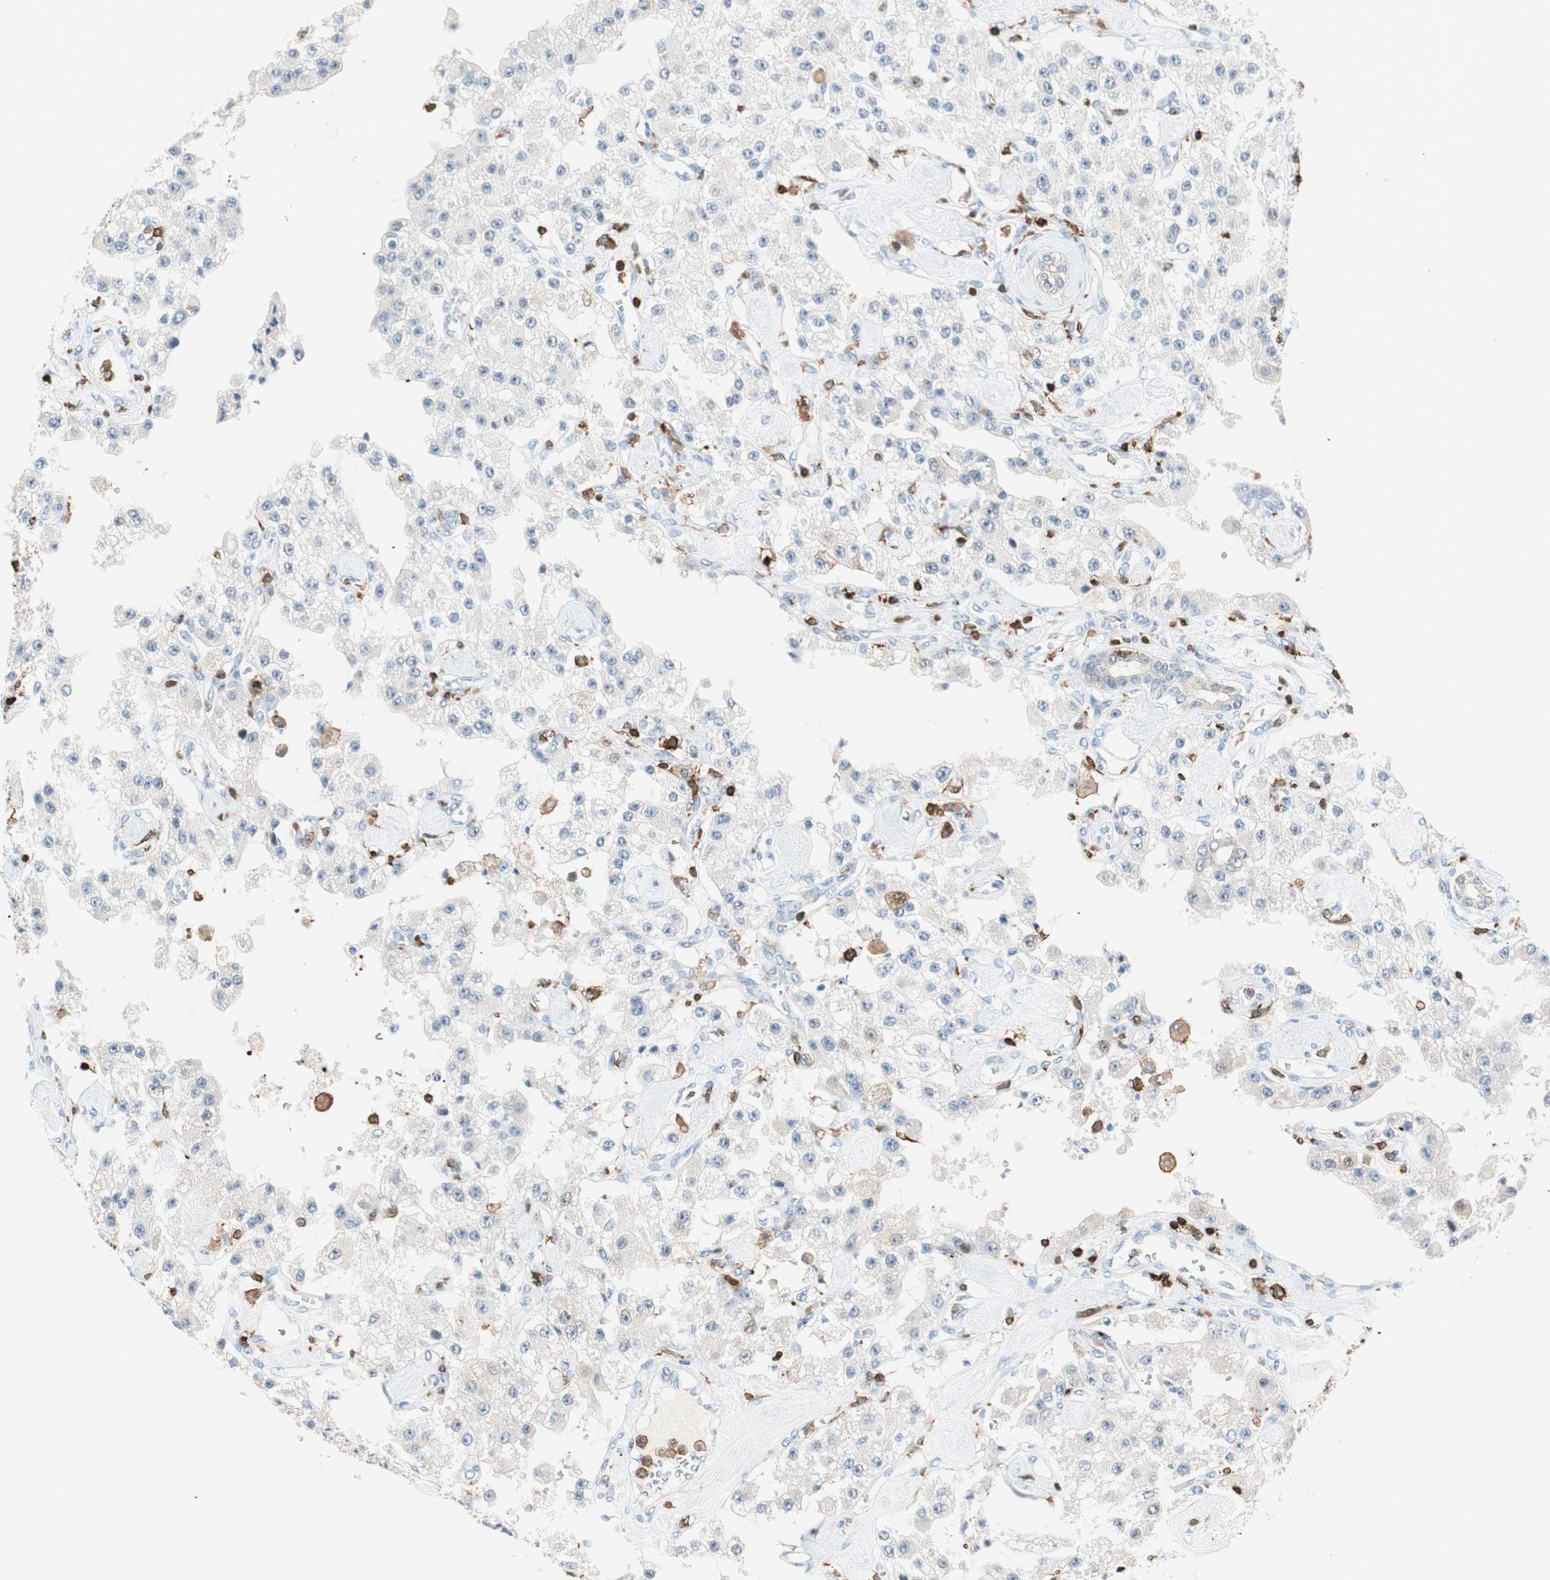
{"staining": {"intensity": "moderate", "quantity": "<25%", "location": "cytoplasmic/membranous"}, "tissue": "carcinoid", "cell_type": "Tumor cells", "image_type": "cancer", "snomed": [{"axis": "morphology", "description": "Carcinoid, malignant, NOS"}, {"axis": "topography", "description": "Pancreas"}], "caption": "High-magnification brightfield microscopy of malignant carcinoid stained with DAB (brown) and counterstained with hematoxylin (blue). tumor cells exhibit moderate cytoplasmic/membranous positivity is identified in approximately<25% of cells.", "gene": "HPGD", "patient": {"sex": "male", "age": 41}}